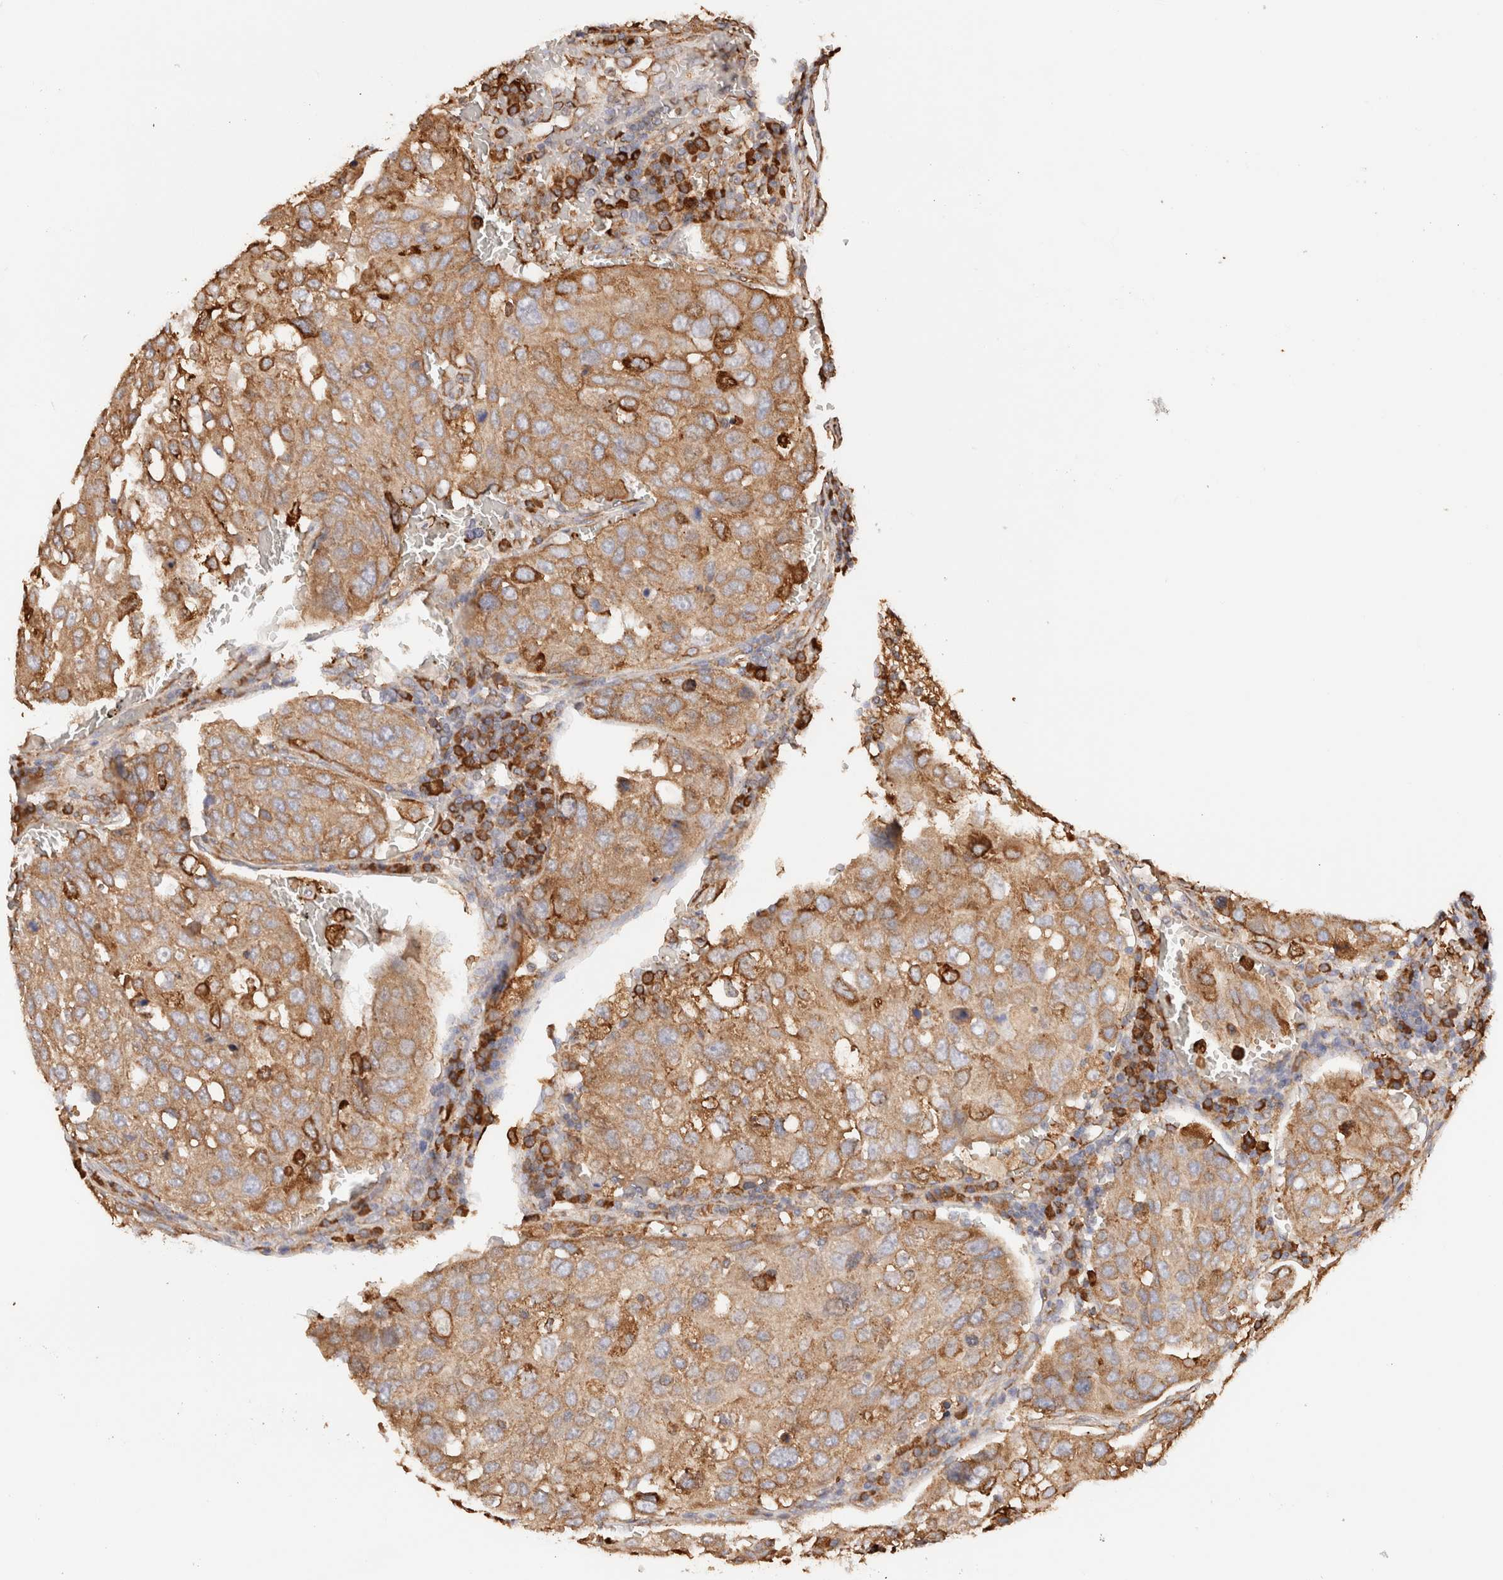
{"staining": {"intensity": "moderate", "quantity": ">75%", "location": "cytoplasmic/membranous"}, "tissue": "urothelial cancer", "cell_type": "Tumor cells", "image_type": "cancer", "snomed": [{"axis": "morphology", "description": "Urothelial carcinoma, High grade"}, {"axis": "topography", "description": "Lymph node"}, {"axis": "topography", "description": "Urinary bladder"}], "caption": "Immunohistochemistry (IHC) photomicrograph of neoplastic tissue: urothelial carcinoma (high-grade) stained using immunohistochemistry (IHC) reveals medium levels of moderate protein expression localized specifically in the cytoplasmic/membranous of tumor cells, appearing as a cytoplasmic/membranous brown color.", "gene": "FER", "patient": {"sex": "male", "age": 51}}